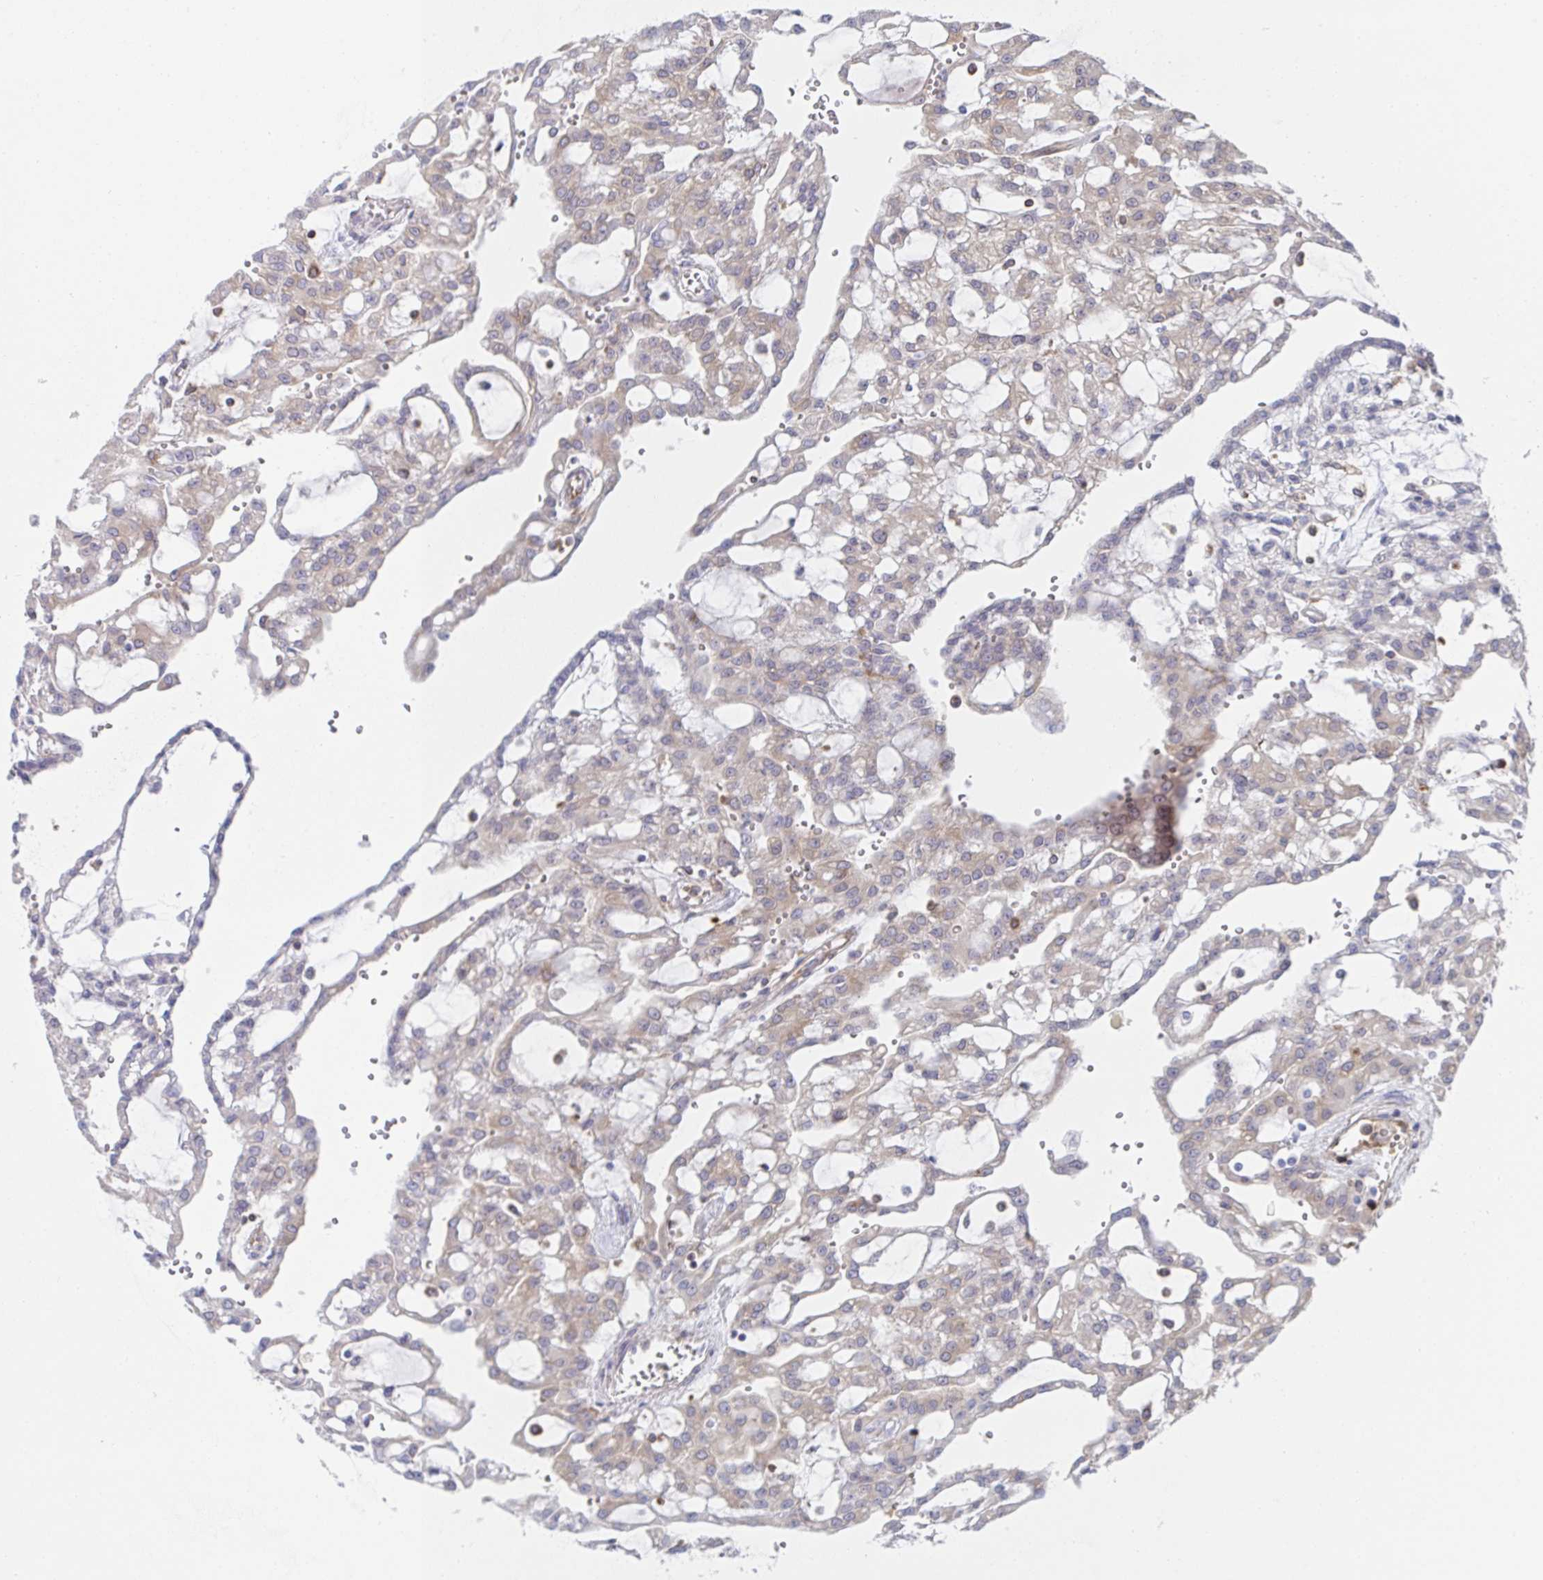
{"staining": {"intensity": "weak", "quantity": "25%-75%", "location": "cytoplasmic/membranous"}, "tissue": "renal cancer", "cell_type": "Tumor cells", "image_type": "cancer", "snomed": [{"axis": "morphology", "description": "Adenocarcinoma, NOS"}, {"axis": "topography", "description": "Kidney"}], "caption": "Renal adenocarcinoma was stained to show a protein in brown. There is low levels of weak cytoplasmic/membranous staining in about 25%-75% of tumor cells. The protein of interest is stained brown, and the nuclei are stained in blue (DAB IHC with brightfield microscopy, high magnification).", "gene": "WNK1", "patient": {"sex": "male", "age": 63}}